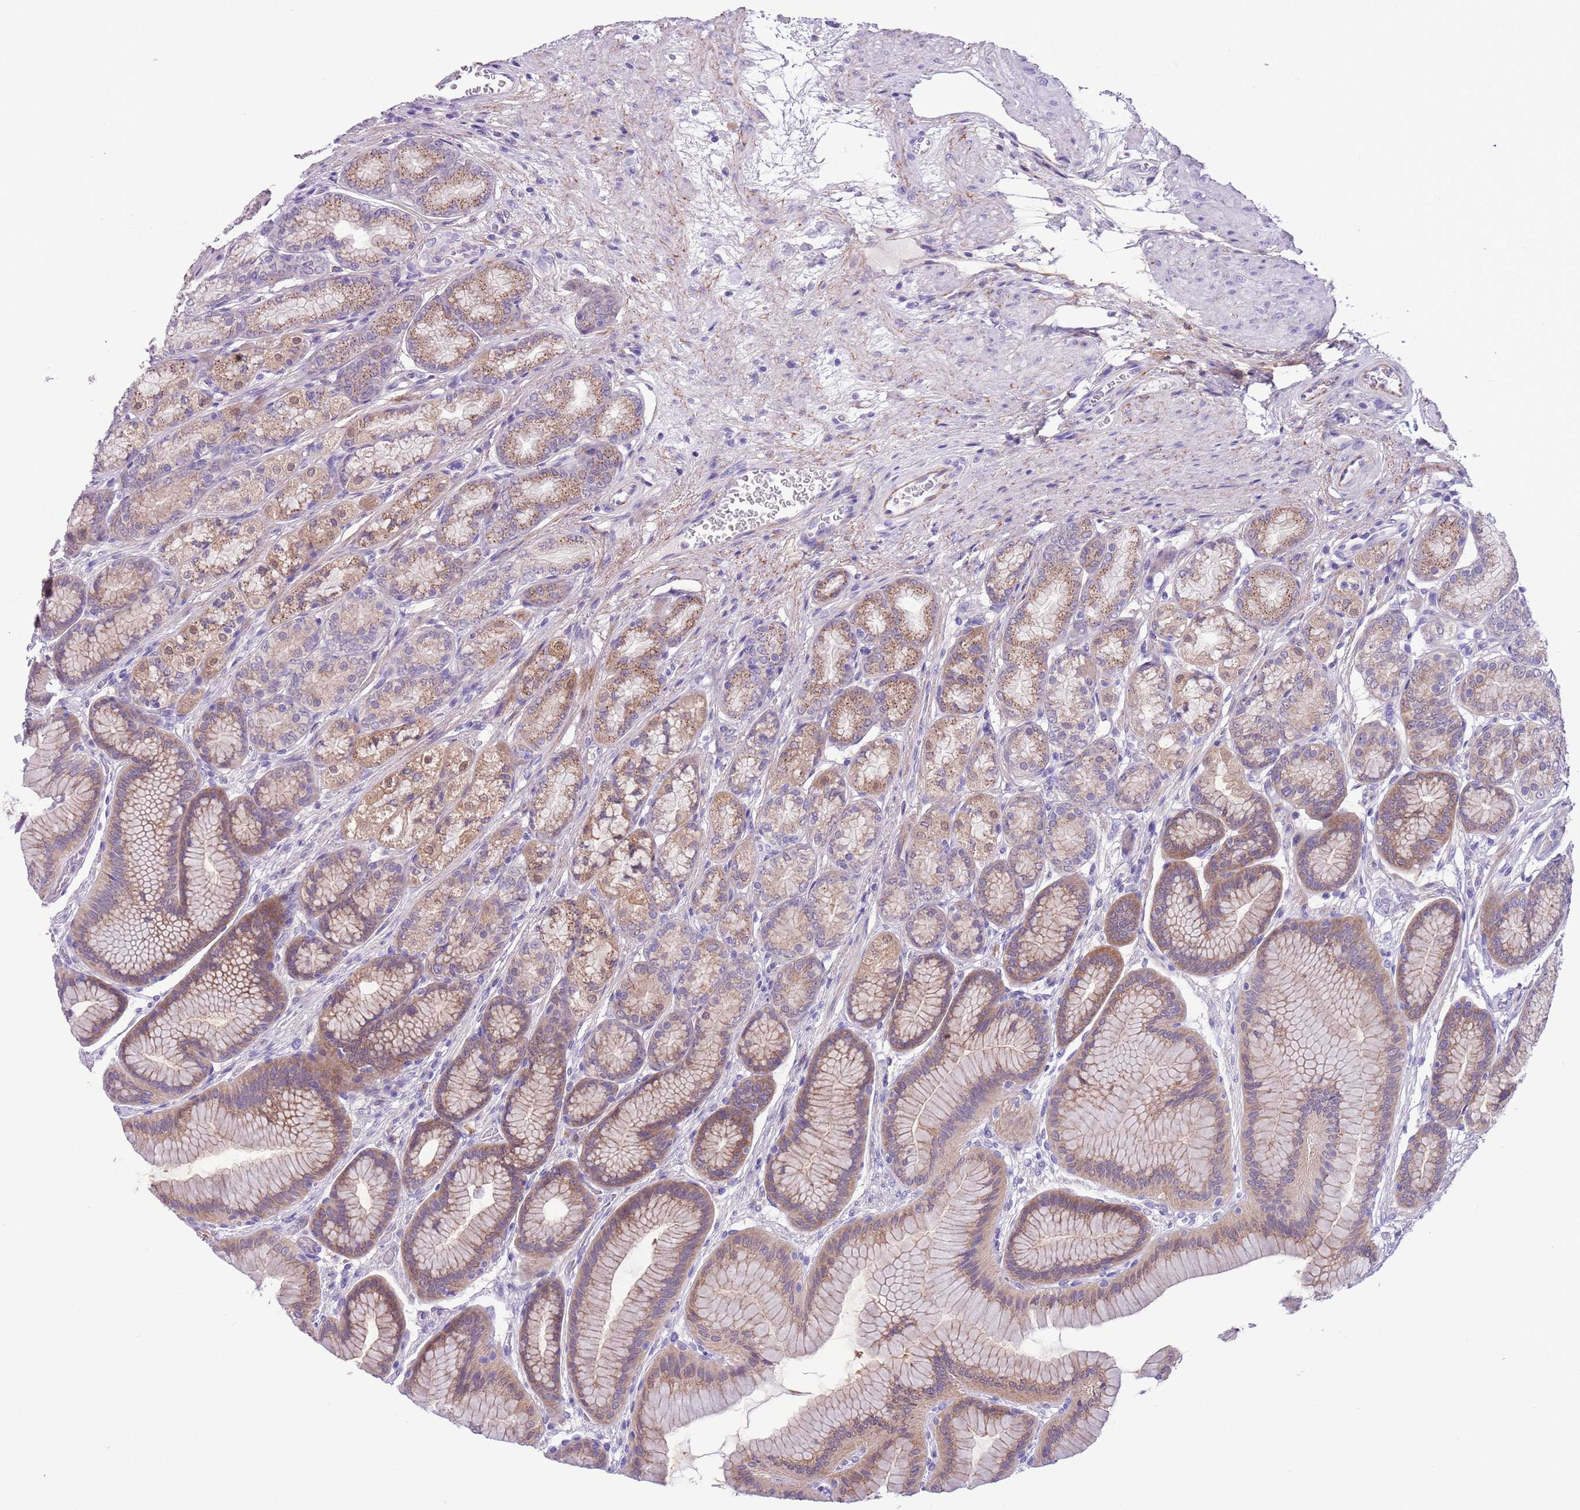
{"staining": {"intensity": "moderate", "quantity": ">75%", "location": "cytoplasmic/membranous"}, "tissue": "stomach", "cell_type": "Glandular cells", "image_type": "normal", "snomed": [{"axis": "morphology", "description": "Normal tissue, NOS"}, {"axis": "morphology", "description": "Adenocarcinoma, NOS"}, {"axis": "morphology", "description": "Adenocarcinoma, High grade"}, {"axis": "topography", "description": "Stomach, upper"}, {"axis": "topography", "description": "Stomach"}], "caption": "Glandular cells demonstrate medium levels of moderate cytoplasmic/membranous expression in about >75% of cells in unremarkable human stomach. Using DAB (3,3'-diaminobenzidine) (brown) and hematoxylin (blue) stains, captured at high magnification using brightfield microscopy.", "gene": "PFKFB2", "patient": {"sex": "female", "age": 65}}